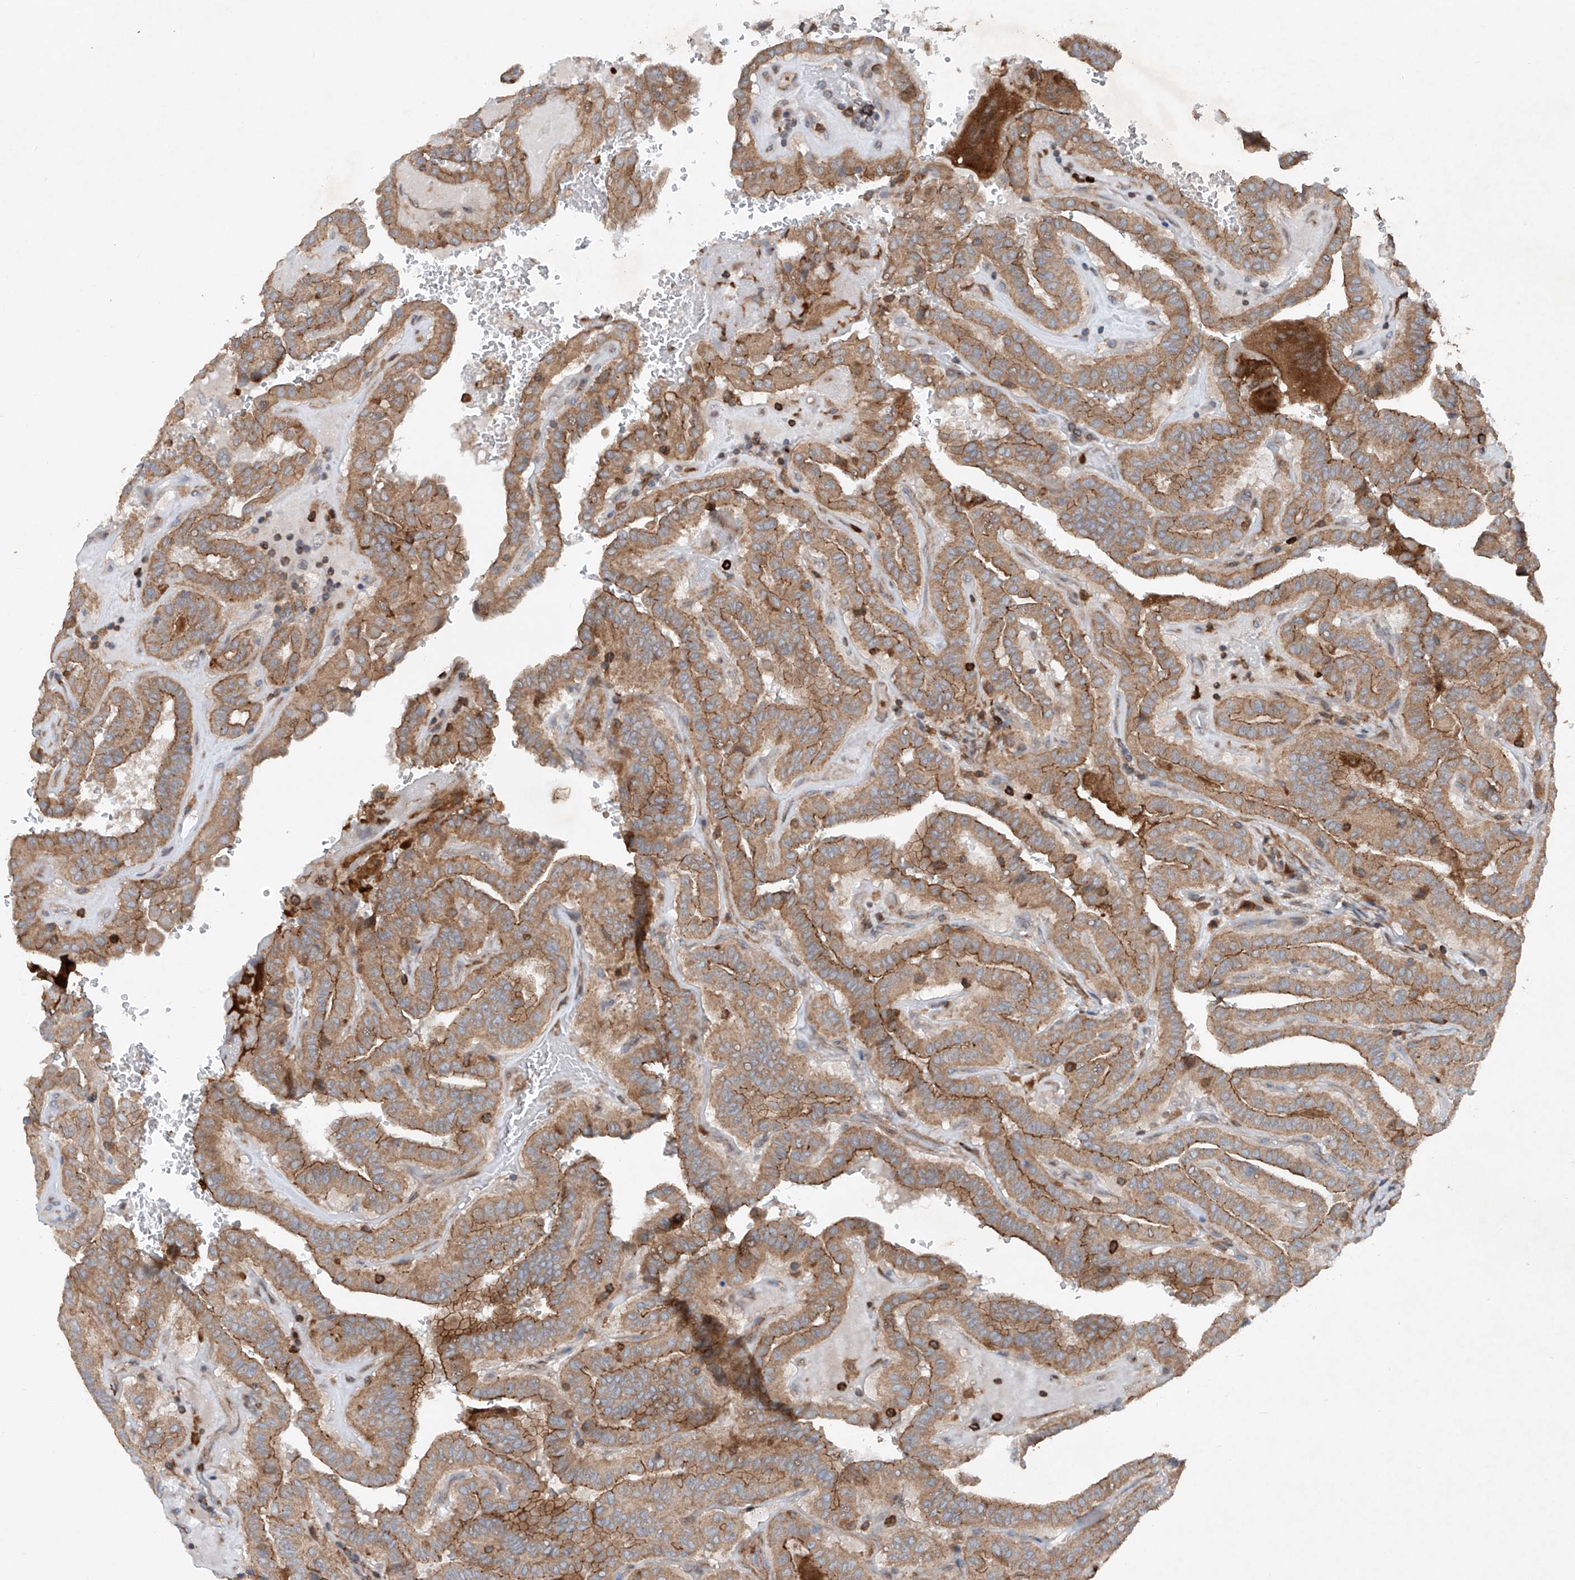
{"staining": {"intensity": "moderate", "quantity": ">75%", "location": "cytoplasmic/membranous"}, "tissue": "thyroid cancer", "cell_type": "Tumor cells", "image_type": "cancer", "snomed": [{"axis": "morphology", "description": "Papillary adenocarcinoma, NOS"}, {"axis": "topography", "description": "Thyroid gland"}], "caption": "Thyroid cancer (papillary adenocarcinoma) stained with IHC exhibits moderate cytoplasmic/membranous expression in about >75% of tumor cells.", "gene": "CEP85L", "patient": {"sex": "male", "age": 77}}